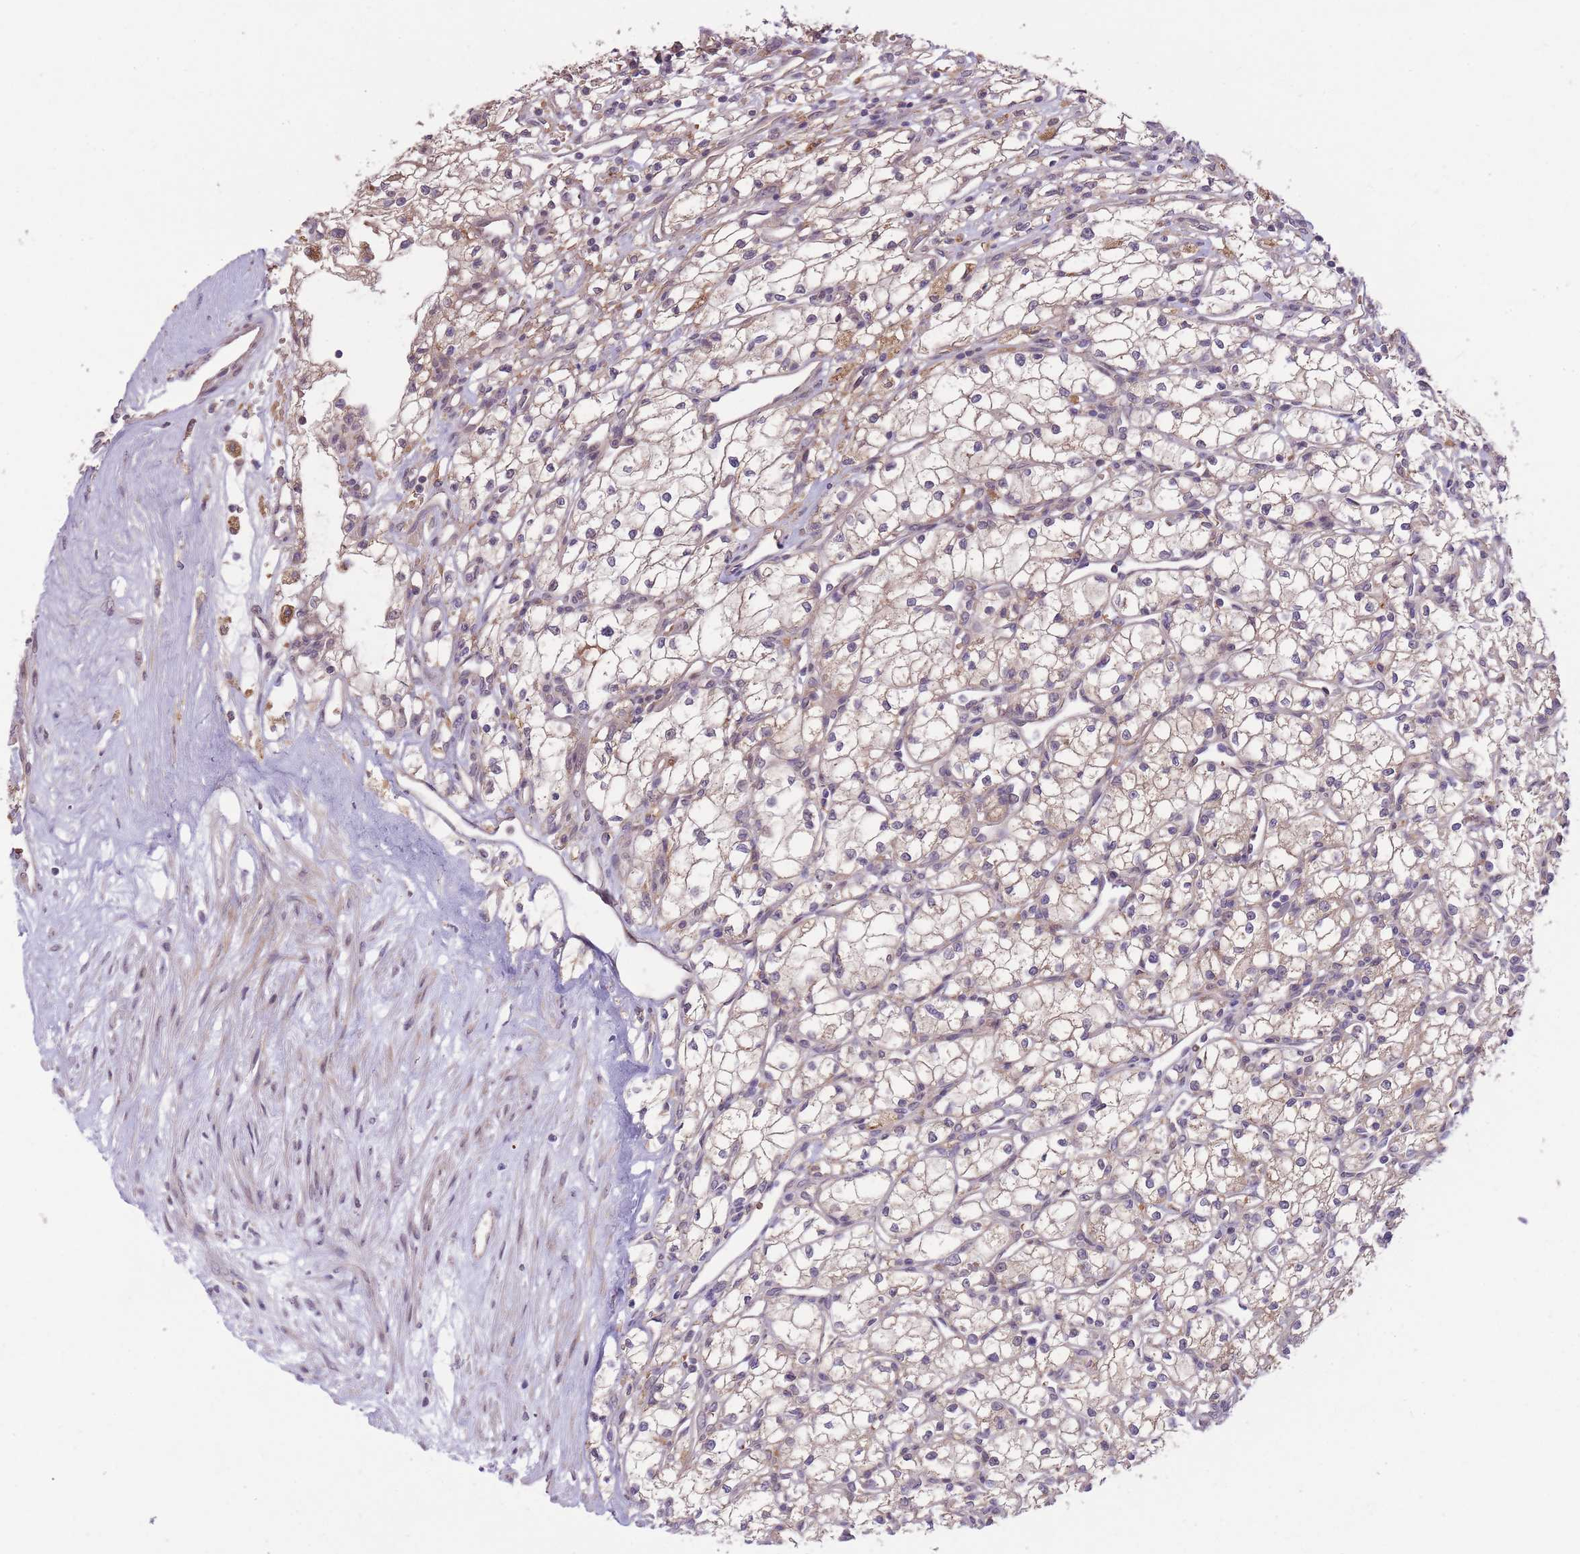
{"staining": {"intensity": "weak", "quantity": ">75%", "location": "cytoplasmic/membranous"}, "tissue": "renal cancer", "cell_type": "Tumor cells", "image_type": "cancer", "snomed": [{"axis": "morphology", "description": "Adenocarcinoma, NOS"}, {"axis": "topography", "description": "Kidney"}], "caption": "The immunohistochemical stain highlights weak cytoplasmic/membranous staining in tumor cells of adenocarcinoma (renal) tissue.", "gene": "POLR3F", "patient": {"sex": "male", "age": 59}}